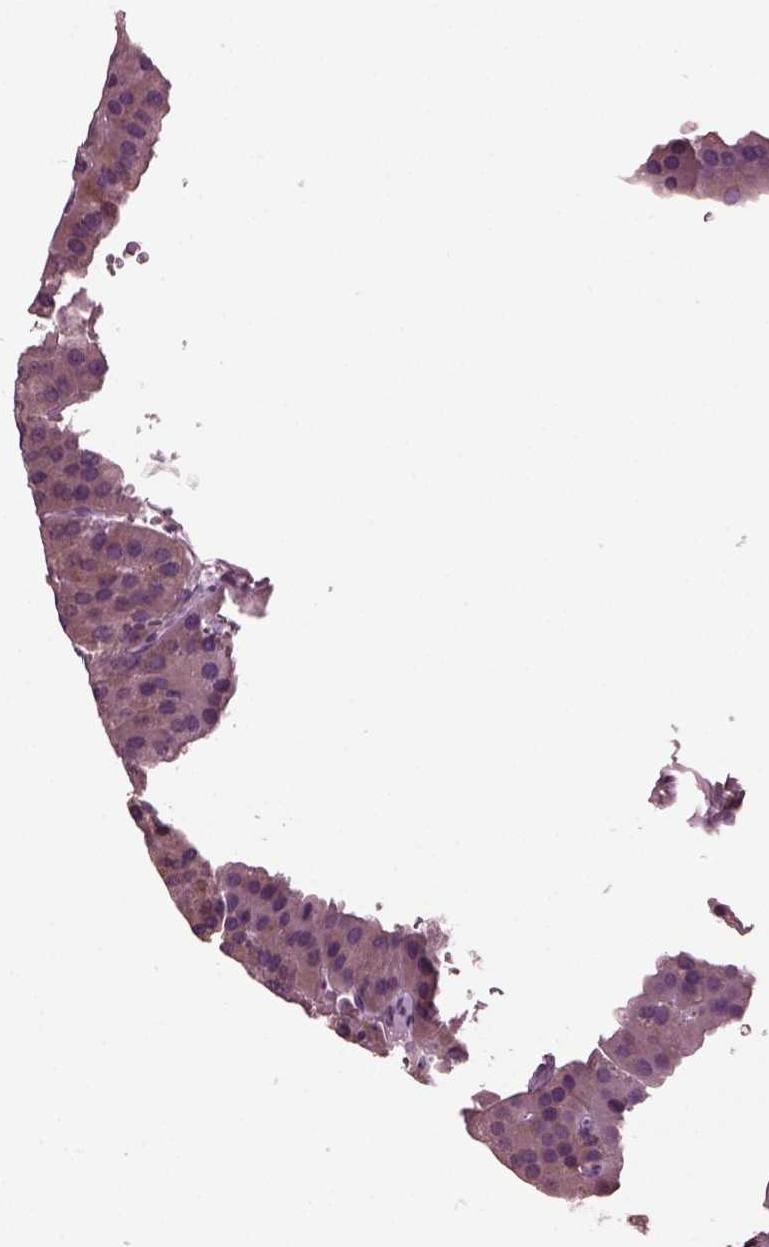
{"staining": {"intensity": "weak", "quantity": ">75%", "location": "cytoplasmic/membranous"}, "tissue": "parathyroid gland", "cell_type": "Glandular cells", "image_type": "normal", "snomed": [{"axis": "morphology", "description": "Normal tissue, NOS"}, {"axis": "morphology", "description": "Adenoma, NOS"}, {"axis": "topography", "description": "Parathyroid gland"}], "caption": "Unremarkable parathyroid gland exhibits weak cytoplasmic/membranous staining in about >75% of glandular cells, visualized by immunohistochemistry.", "gene": "GDF11", "patient": {"sex": "female", "age": 86}}